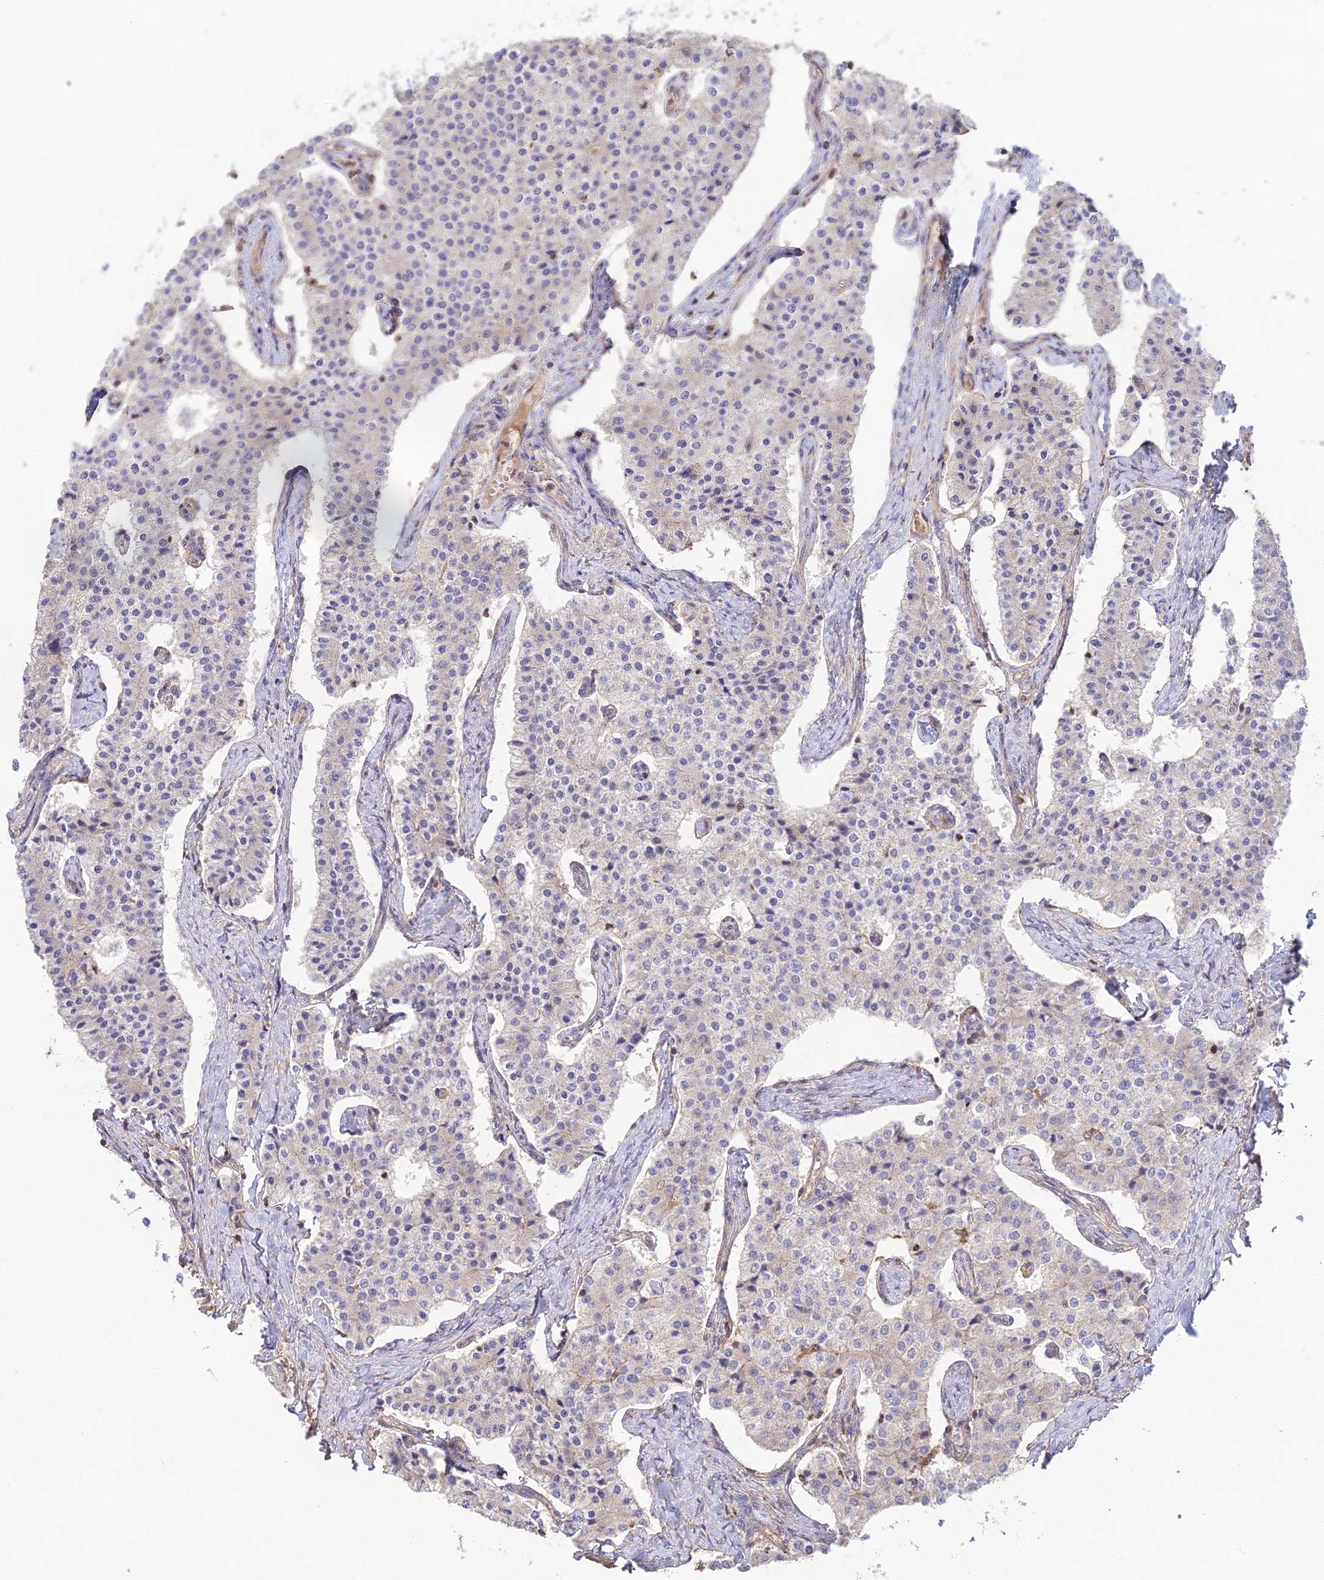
{"staining": {"intensity": "weak", "quantity": "<25%", "location": "cytoplasmic/membranous"}, "tissue": "carcinoid", "cell_type": "Tumor cells", "image_type": "cancer", "snomed": [{"axis": "morphology", "description": "Carcinoid, malignant, NOS"}, {"axis": "topography", "description": "Colon"}], "caption": "Tumor cells are negative for brown protein staining in carcinoid.", "gene": "CLCF1", "patient": {"sex": "female", "age": 52}}